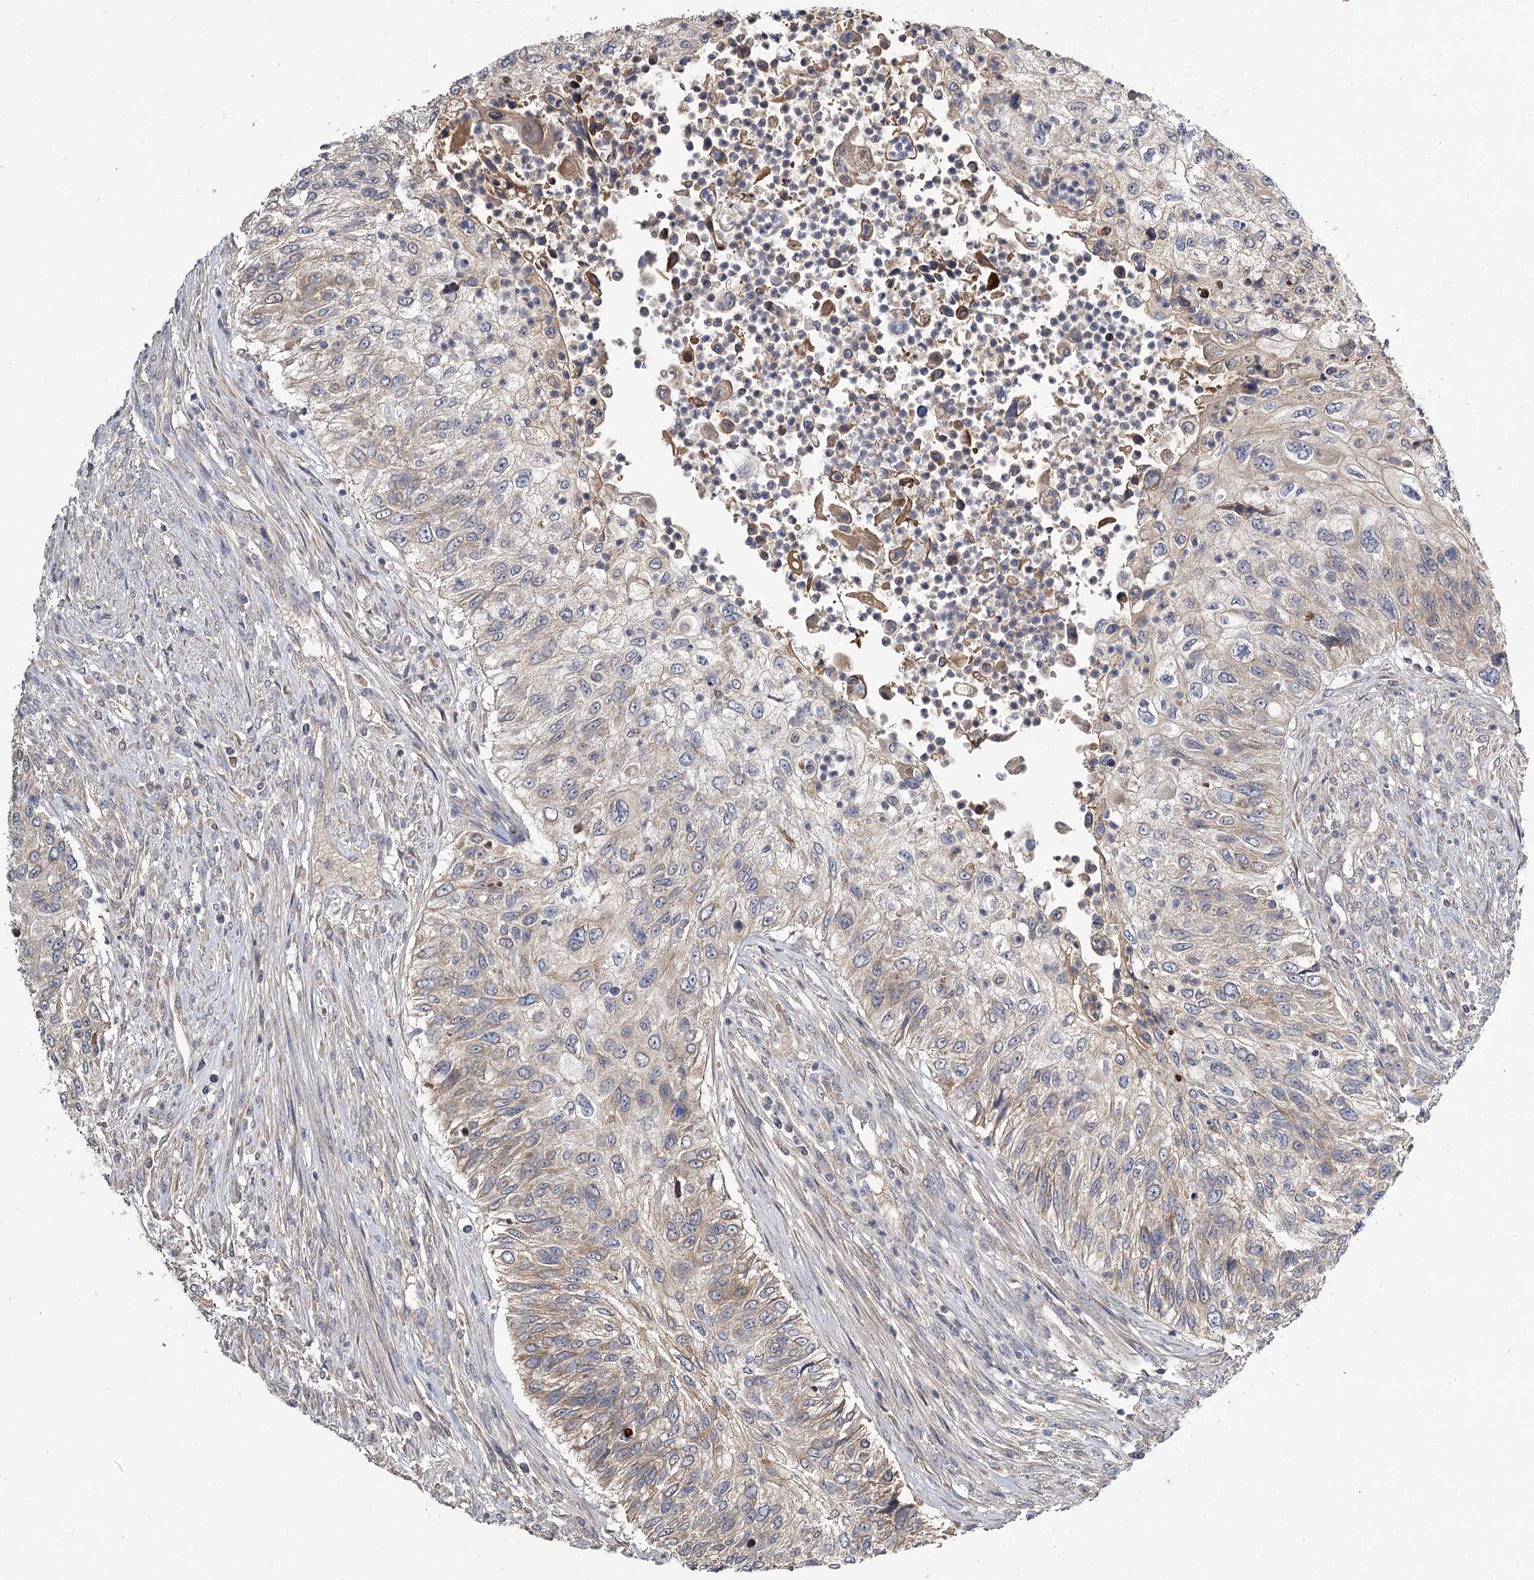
{"staining": {"intensity": "negative", "quantity": "none", "location": "none"}, "tissue": "urothelial cancer", "cell_type": "Tumor cells", "image_type": "cancer", "snomed": [{"axis": "morphology", "description": "Urothelial carcinoma, High grade"}, {"axis": "topography", "description": "Urinary bladder"}], "caption": "IHC photomicrograph of high-grade urothelial carcinoma stained for a protein (brown), which reveals no expression in tumor cells.", "gene": "MFN1", "patient": {"sex": "female", "age": 60}}